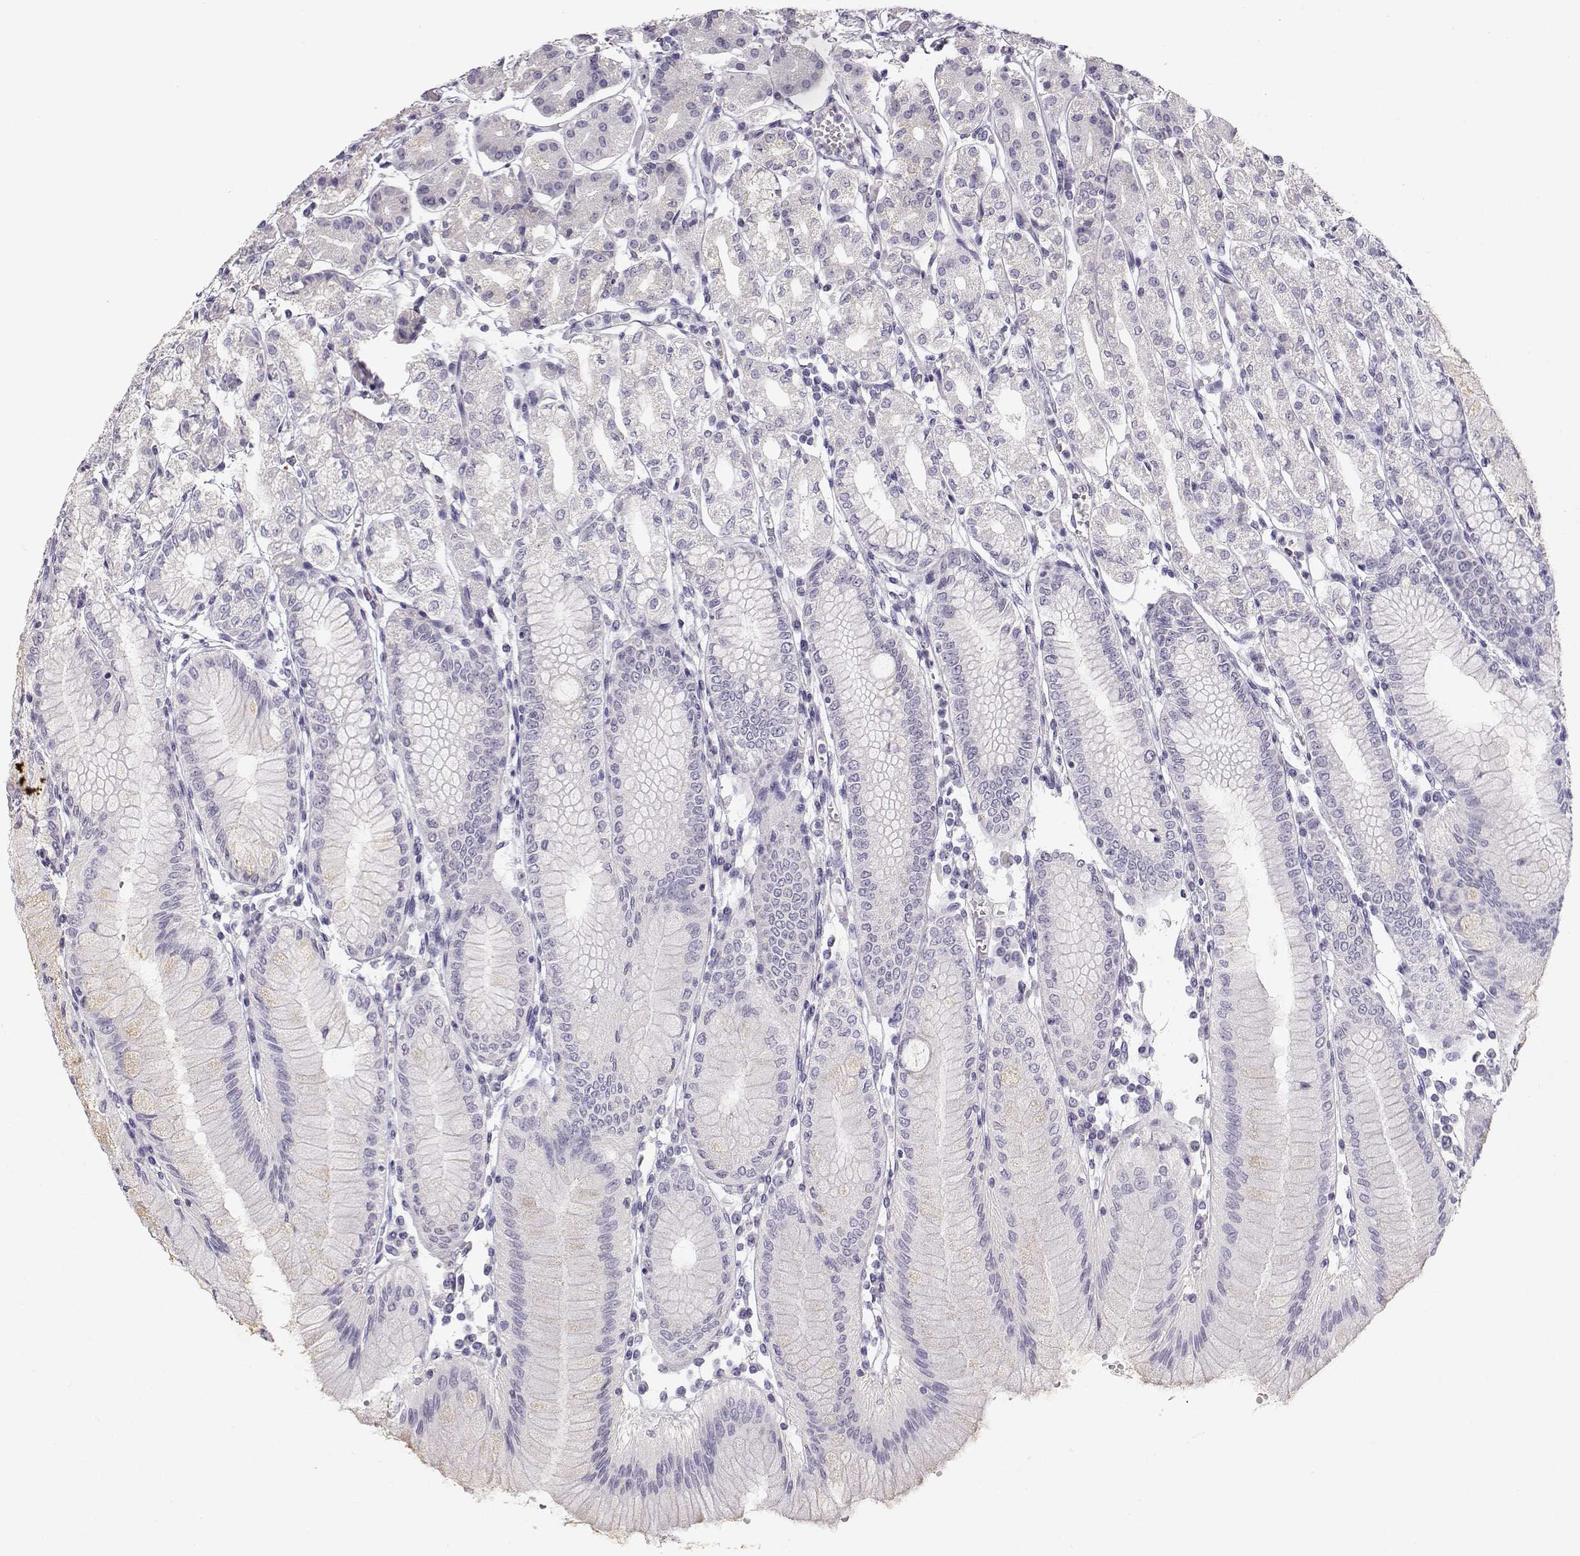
{"staining": {"intensity": "weak", "quantity": "<25%", "location": "cytoplasmic/membranous"}, "tissue": "stomach", "cell_type": "Glandular cells", "image_type": "normal", "snomed": [{"axis": "morphology", "description": "Normal tissue, NOS"}, {"axis": "topography", "description": "Skeletal muscle"}, {"axis": "topography", "description": "Stomach"}], "caption": "A high-resolution image shows immunohistochemistry (IHC) staining of unremarkable stomach, which displays no significant expression in glandular cells. (Immunohistochemistry (ihc), brightfield microscopy, high magnification).", "gene": "NUTM1", "patient": {"sex": "female", "age": 57}}